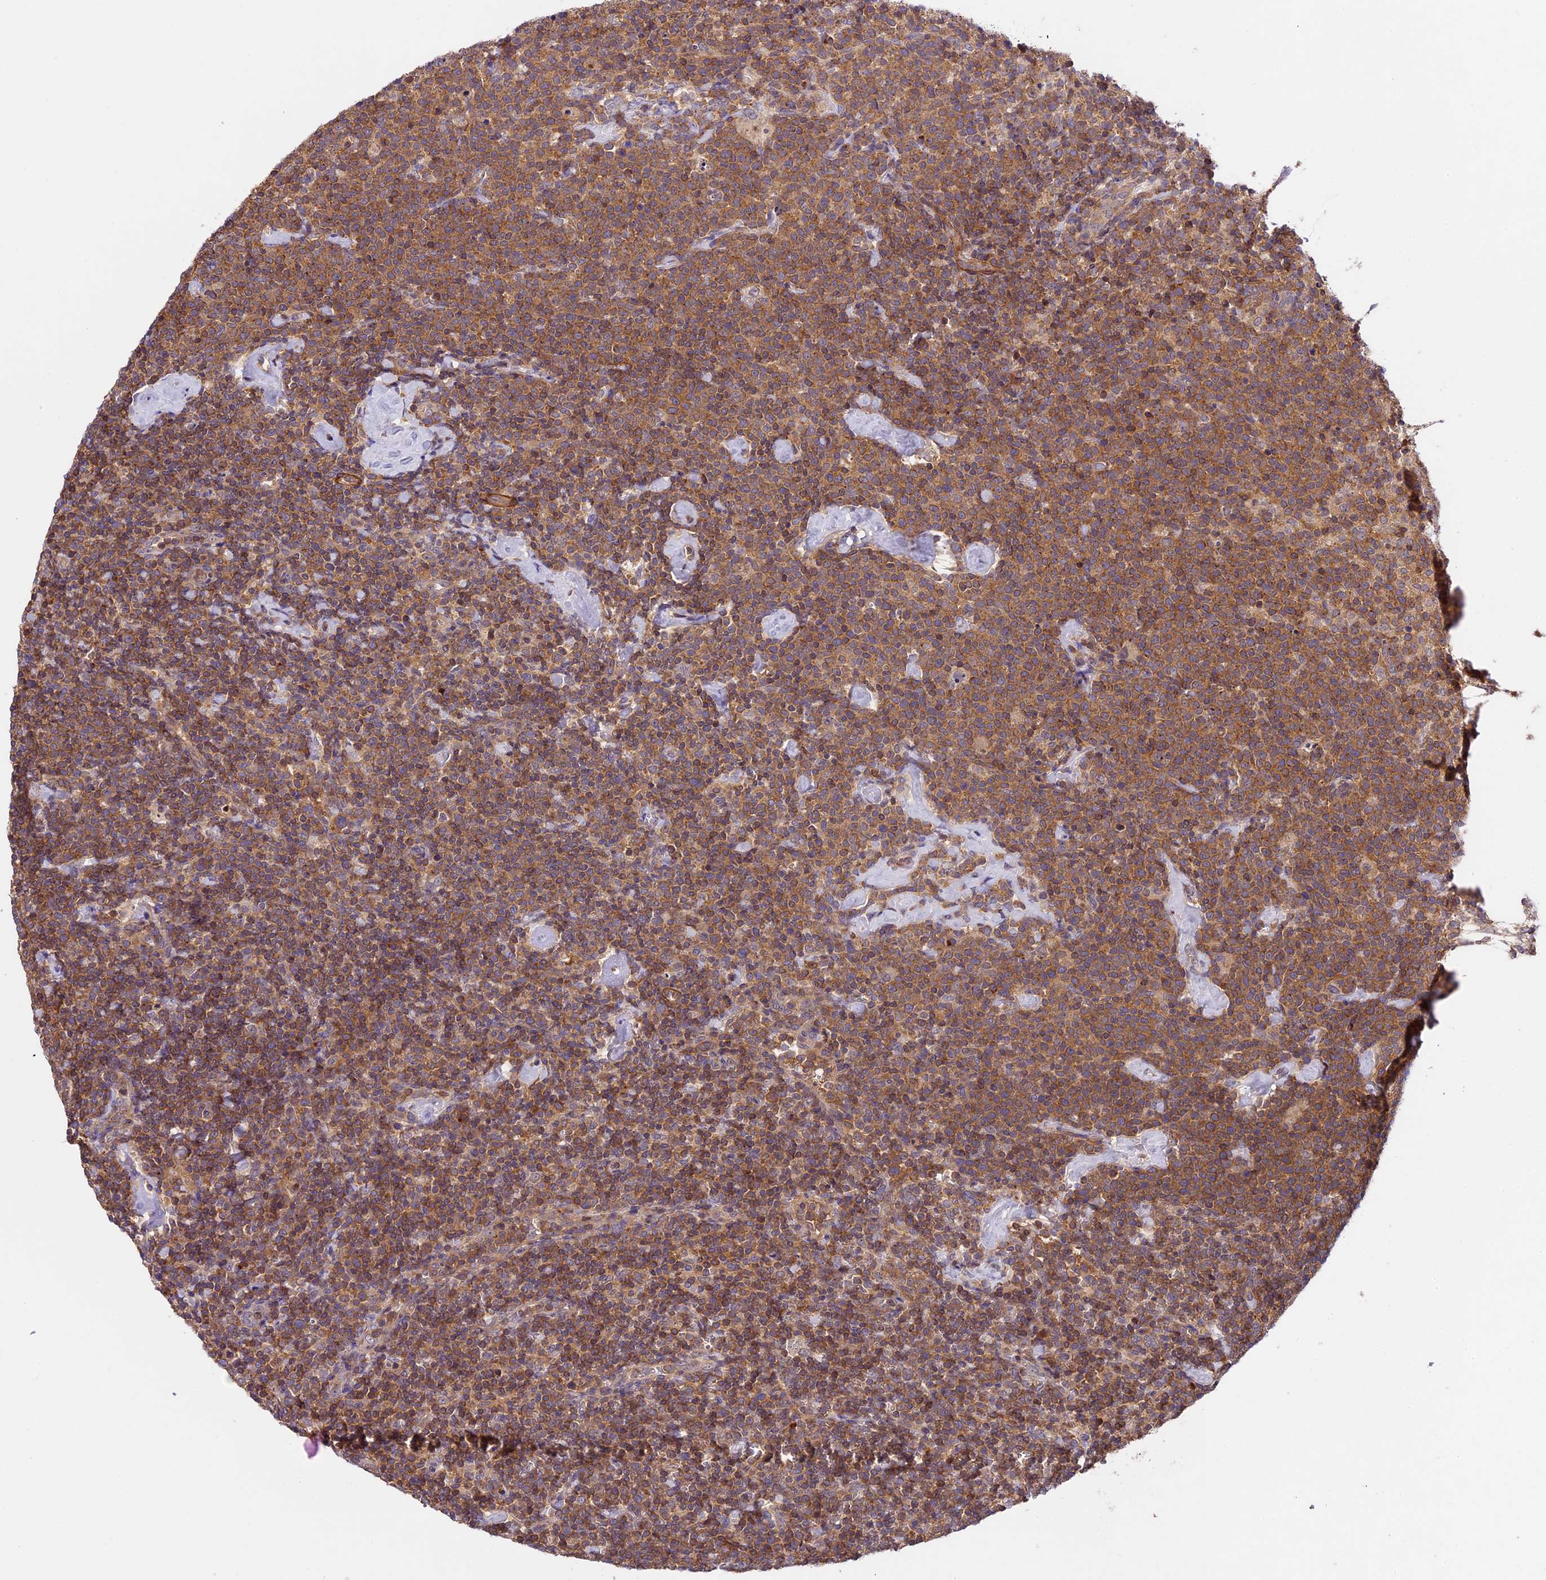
{"staining": {"intensity": "moderate", "quantity": ">75%", "location": "cytoplasmic/membranous"}, "tissue": "lymphoma", "cell_type": "Tumor cells", "image_type": "cancer", "snomed": [{"axis": "morphology", "description": "Malignant lymphoma, non-Hodgkin's type, High grade"}, {"axis": "topography", "description": "Lymph node"}], "caption": "Immunohistochemistry (IHC) image of neoplastic tissue: high-grade malignant lymphoma, non-Hodgkin's type stained using immunohistochemistry (IHC) shows medium levels of moderate protein expression localized specifically in the cytoplasmic/membranous of tumor cells, appearing as a cytoplasmic/membranous brown color.", "gene": "TBC1D1", "patient": {"sex": "male", "age": 61}}